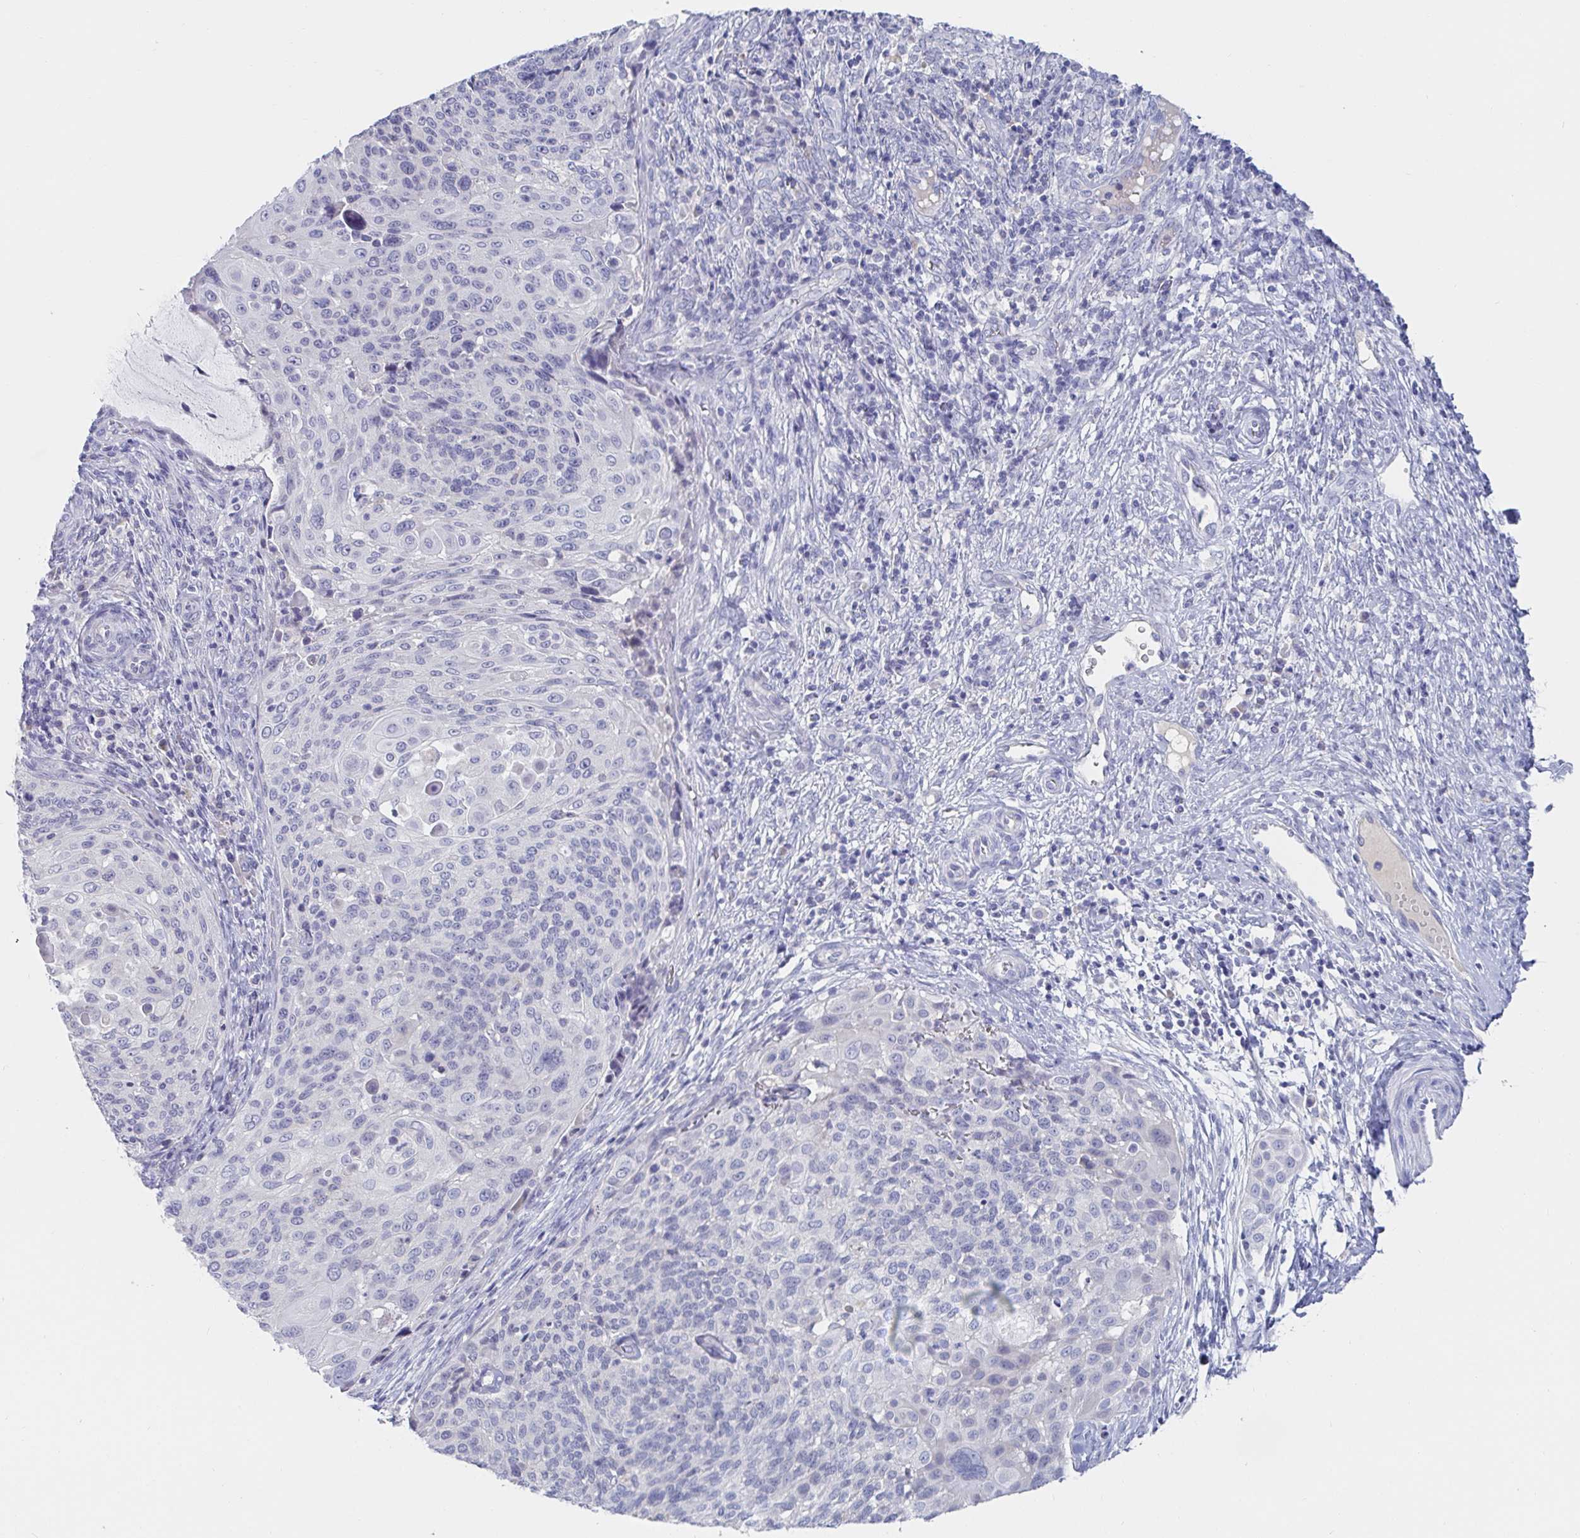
{"staining": {"intensity": "negative", "quantity": "none", "location": "none"}, "tissue": "cervical cancer", "cell_type": "Tumor cells", "image_type": "cancer", "snomed": [{"axis": "morphology", "description": "Squamous cell carcinoma, NOS"}, {"axis": "topography", "description": "Cervix"}], "caption": "An IHC image of cervical cancer (squamous cell carcinoma) is shown. There is no staining in tumor cells of cervical cancer (squamous cell carcinoma). (Stains: DAB (3,3'-diaminobenzidine) IHC with hematoxylin counter stain, Microscopy: brightfield microscopy at high magnification).", "gene": "ZNF430", "patient": {"sex": "female", "age": 49}}